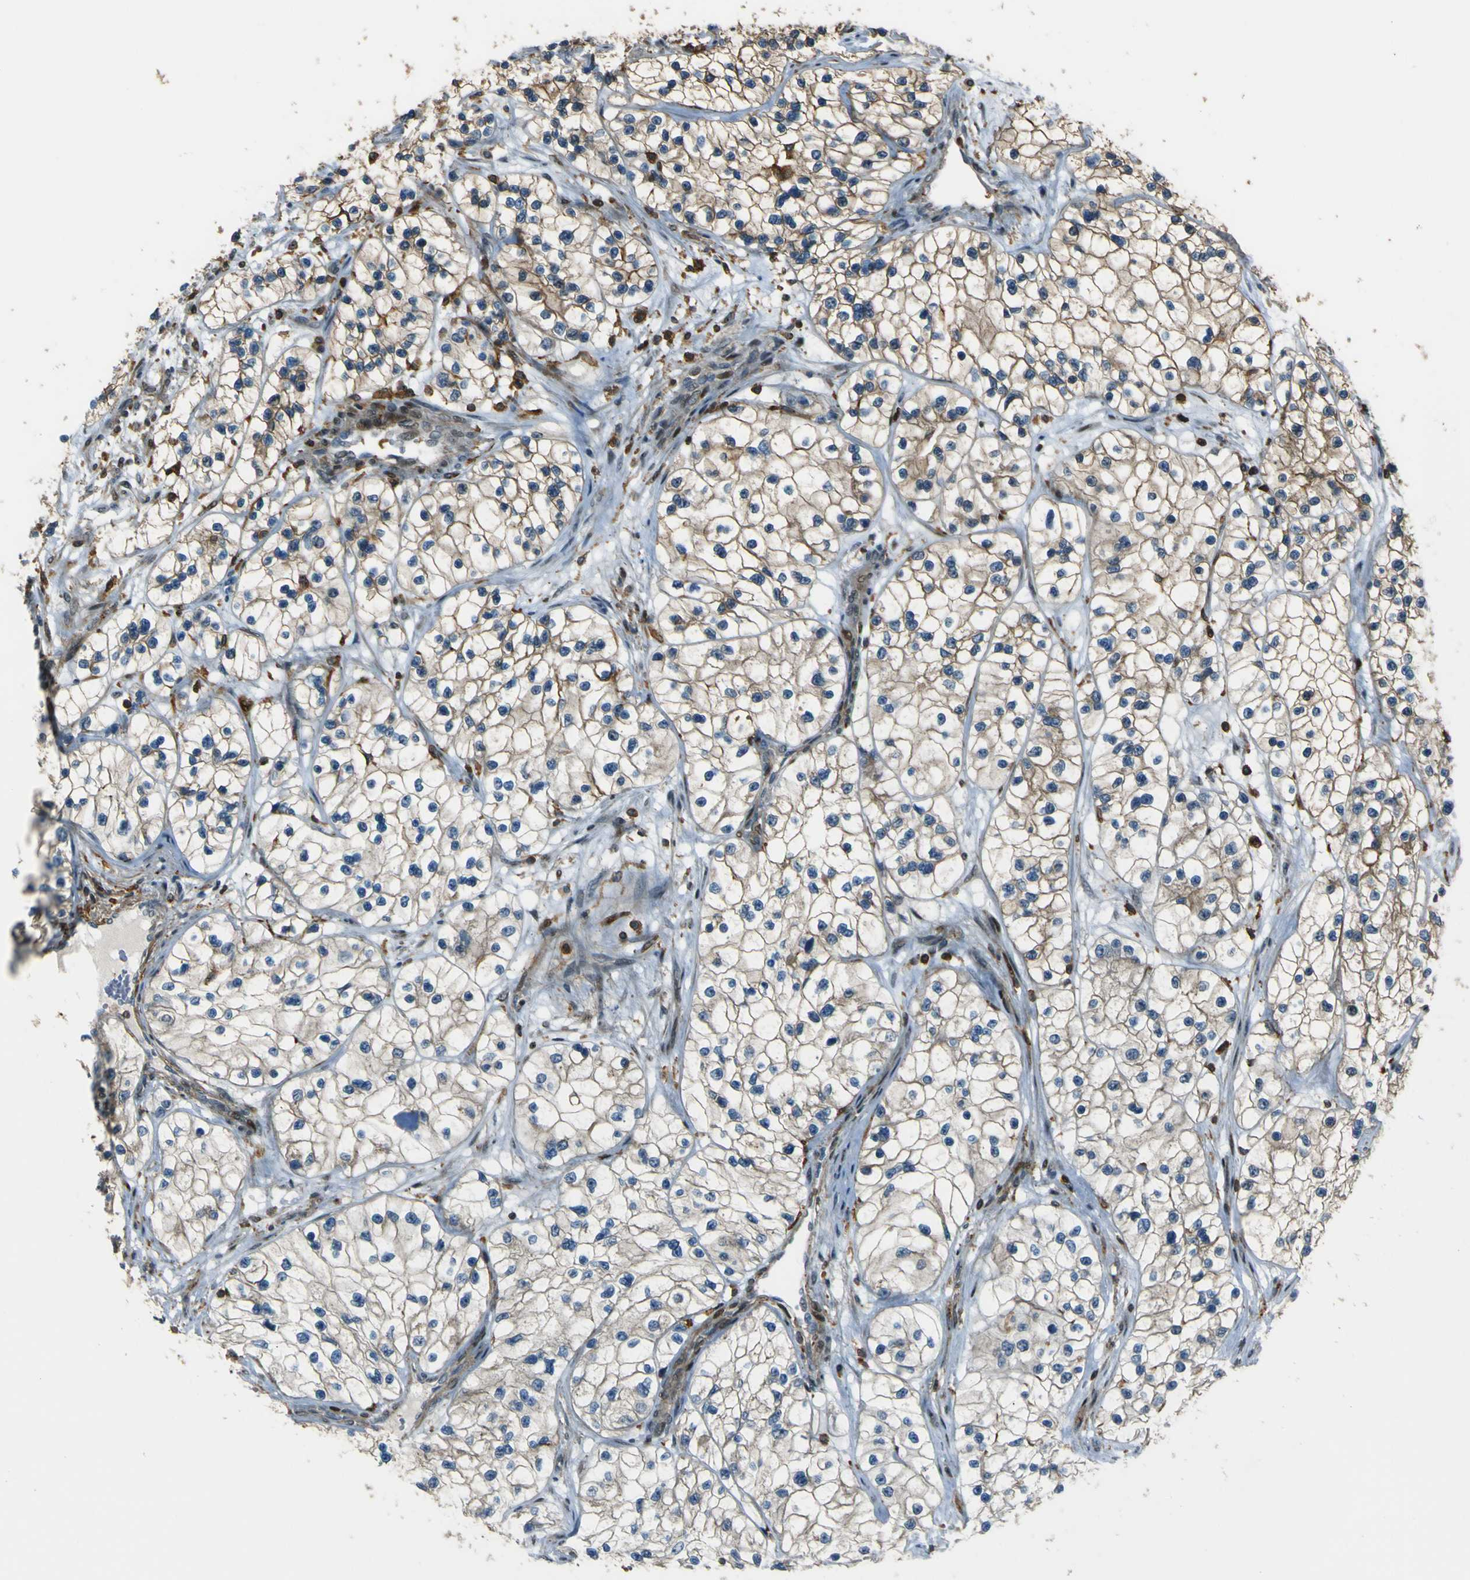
{"staining": {"intensity": "weak", "quantity": ">75%", "location": "cytoplasmic/membranous"}, "tissue": "renal cancer", "cell_type": "Tumor cells", "image_type": "cancer", "snomed": [{"axis": "morphology", "description": "Adenocarcinoma, NOS"}, {"axis": "topography", "description": "Kidney"}], "caption": "High-magnification brightfield microscopy of renal cancer stained with DAB (brown) and counterstained with hematoxylin (blue). tumor cells exhibit weak cytoplasmic/membranous expression is present in about>75% of cells.", "gene": "PCDHB5", "patient": {"sex": "female", "age": 57}}